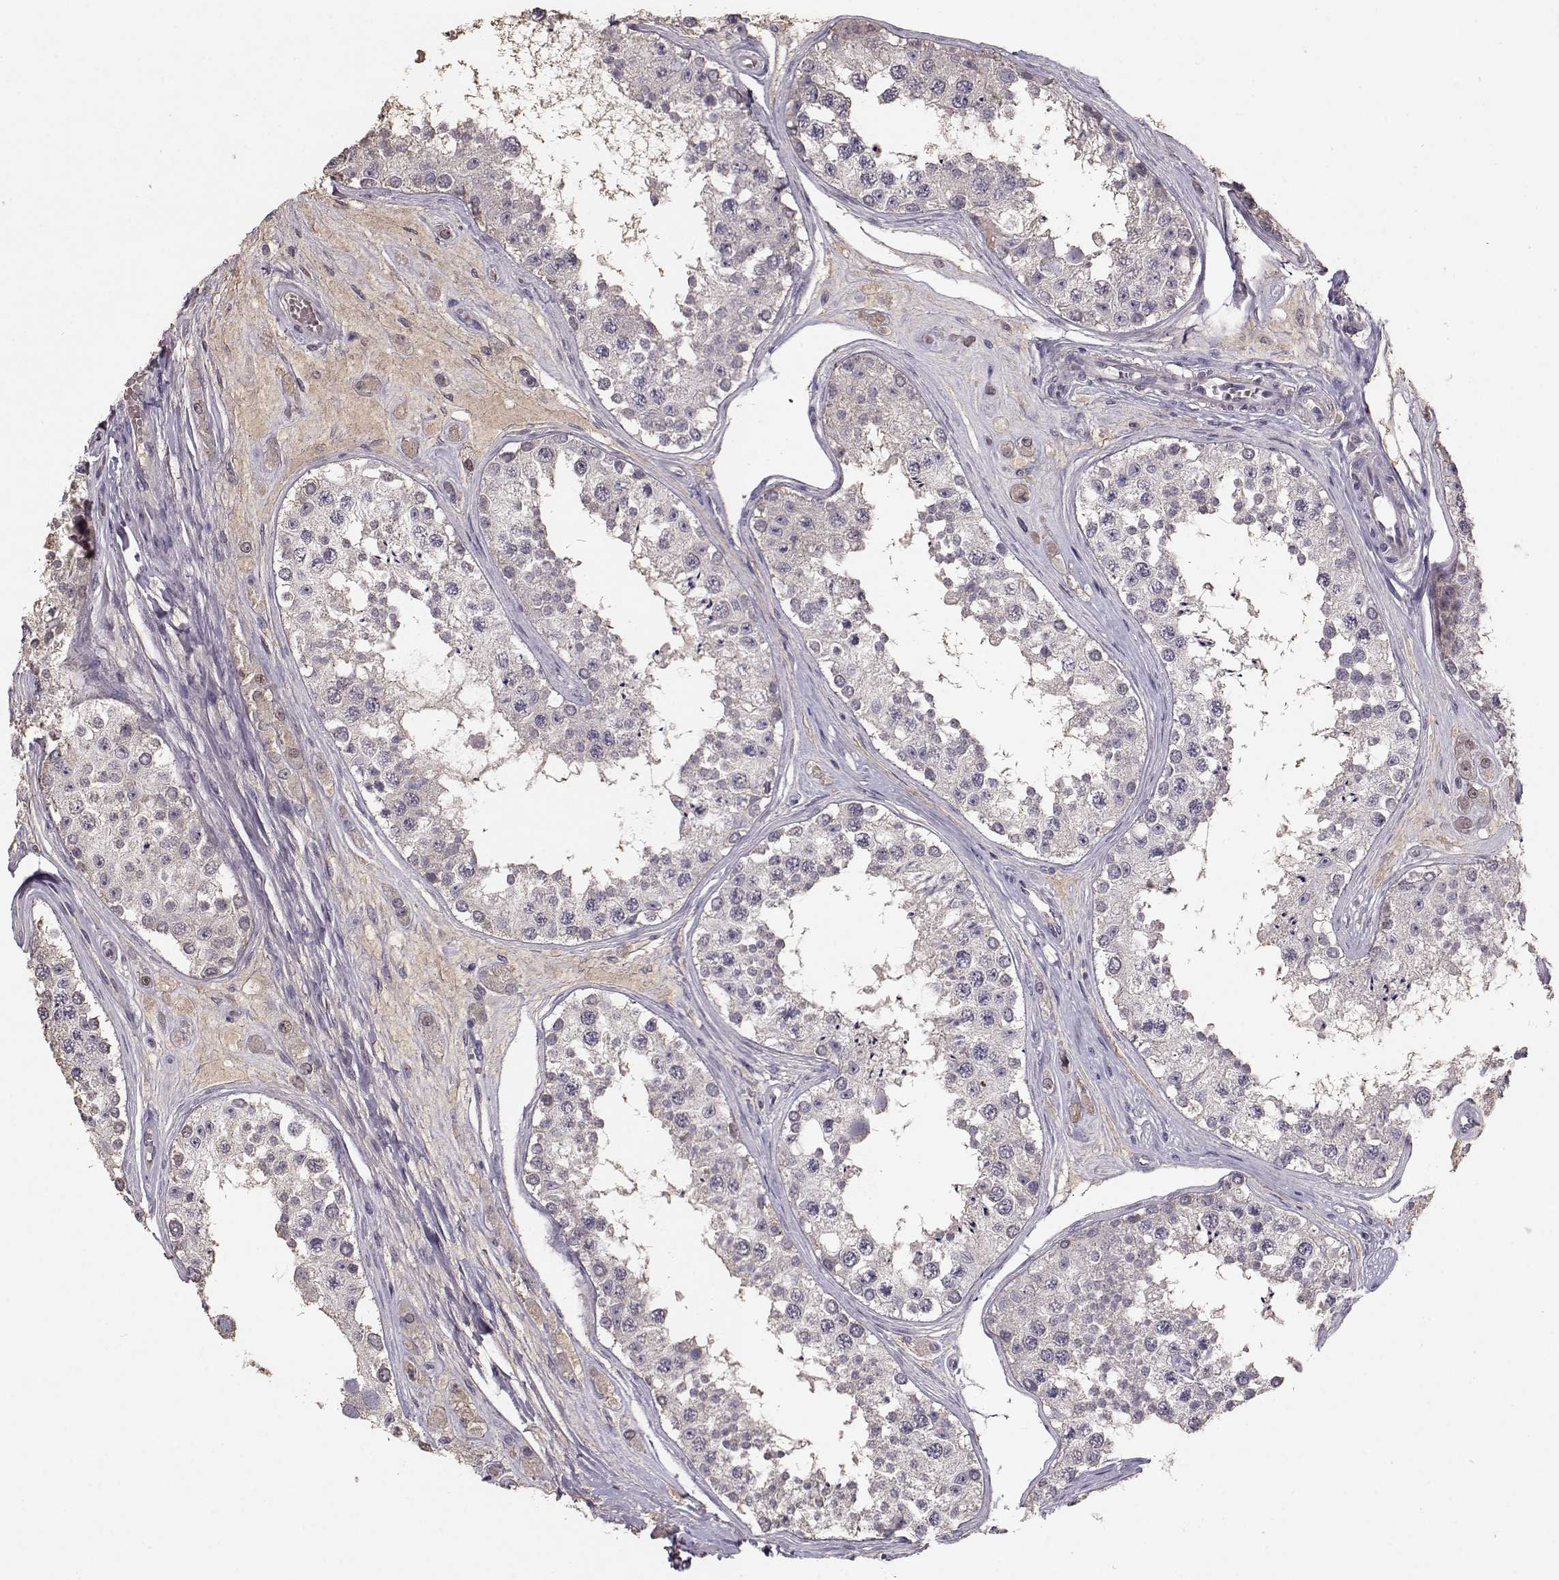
{"staining": {"intensity": "negative", "quantity": "none", "location": "none"}, "tissue": "testis", "cell_type": "Cells in seminiferous ducts", "image_type": "normal", "snomed": [{"axis": "morphology", "description": "Normal tissue, NOS"}, {"axis": "topography", "description": "Testis"}], "caption": "A histopathology image of testis stained for a protein shows no brown staining in cells in seminiferous ducts. Brightfield microscopy of IHC stained with DAB (3,3'-diaminobenzidine) (brown) and hematoxylin (blue), captured at high magnification.", "gene": "PMCH", "patient": {"sex": "male", "age": 25}}